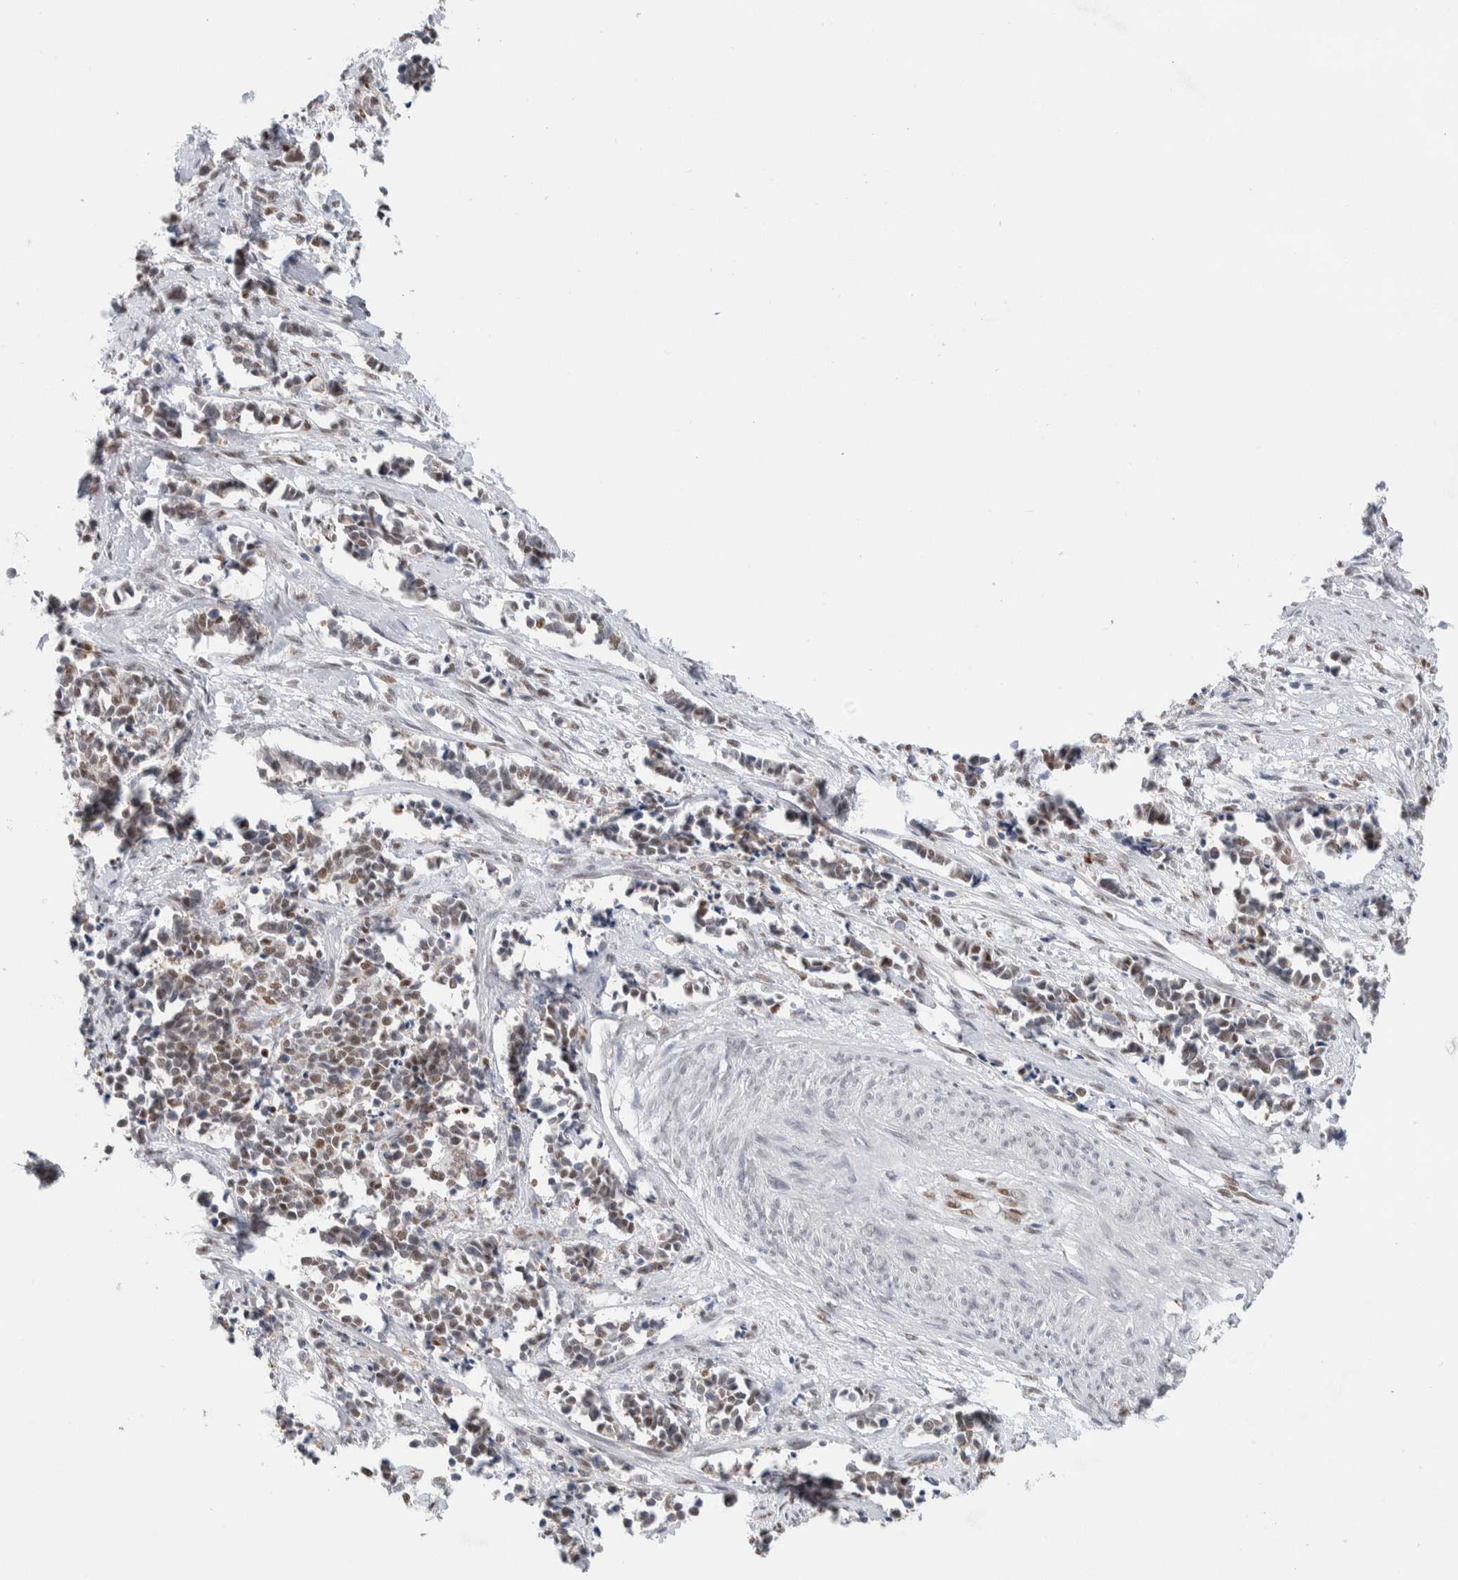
{"staining": {"intensity": "weak", "quantity": ">75%", "location": "nuclear"}, "tissue": "cervical cancer", "cell_type": "Tumor cells", "image_type": "cancer", "snomed": [{"axis": "morphology", "description": "Normal tissue, NOS"}, {"axis": "morphology", "description": "Squamous cell carcinoma, NOS"}, {"axis": "topography", "description": "Cervix"}], "caption": "Human squamous cell carcinoma (cervical) stained with a brown dye displays weak nuclear positive expression in approximately >75% of tumor cells.", "gene": "PRMT1", "patient": {"sex": "female", "age": 35}}